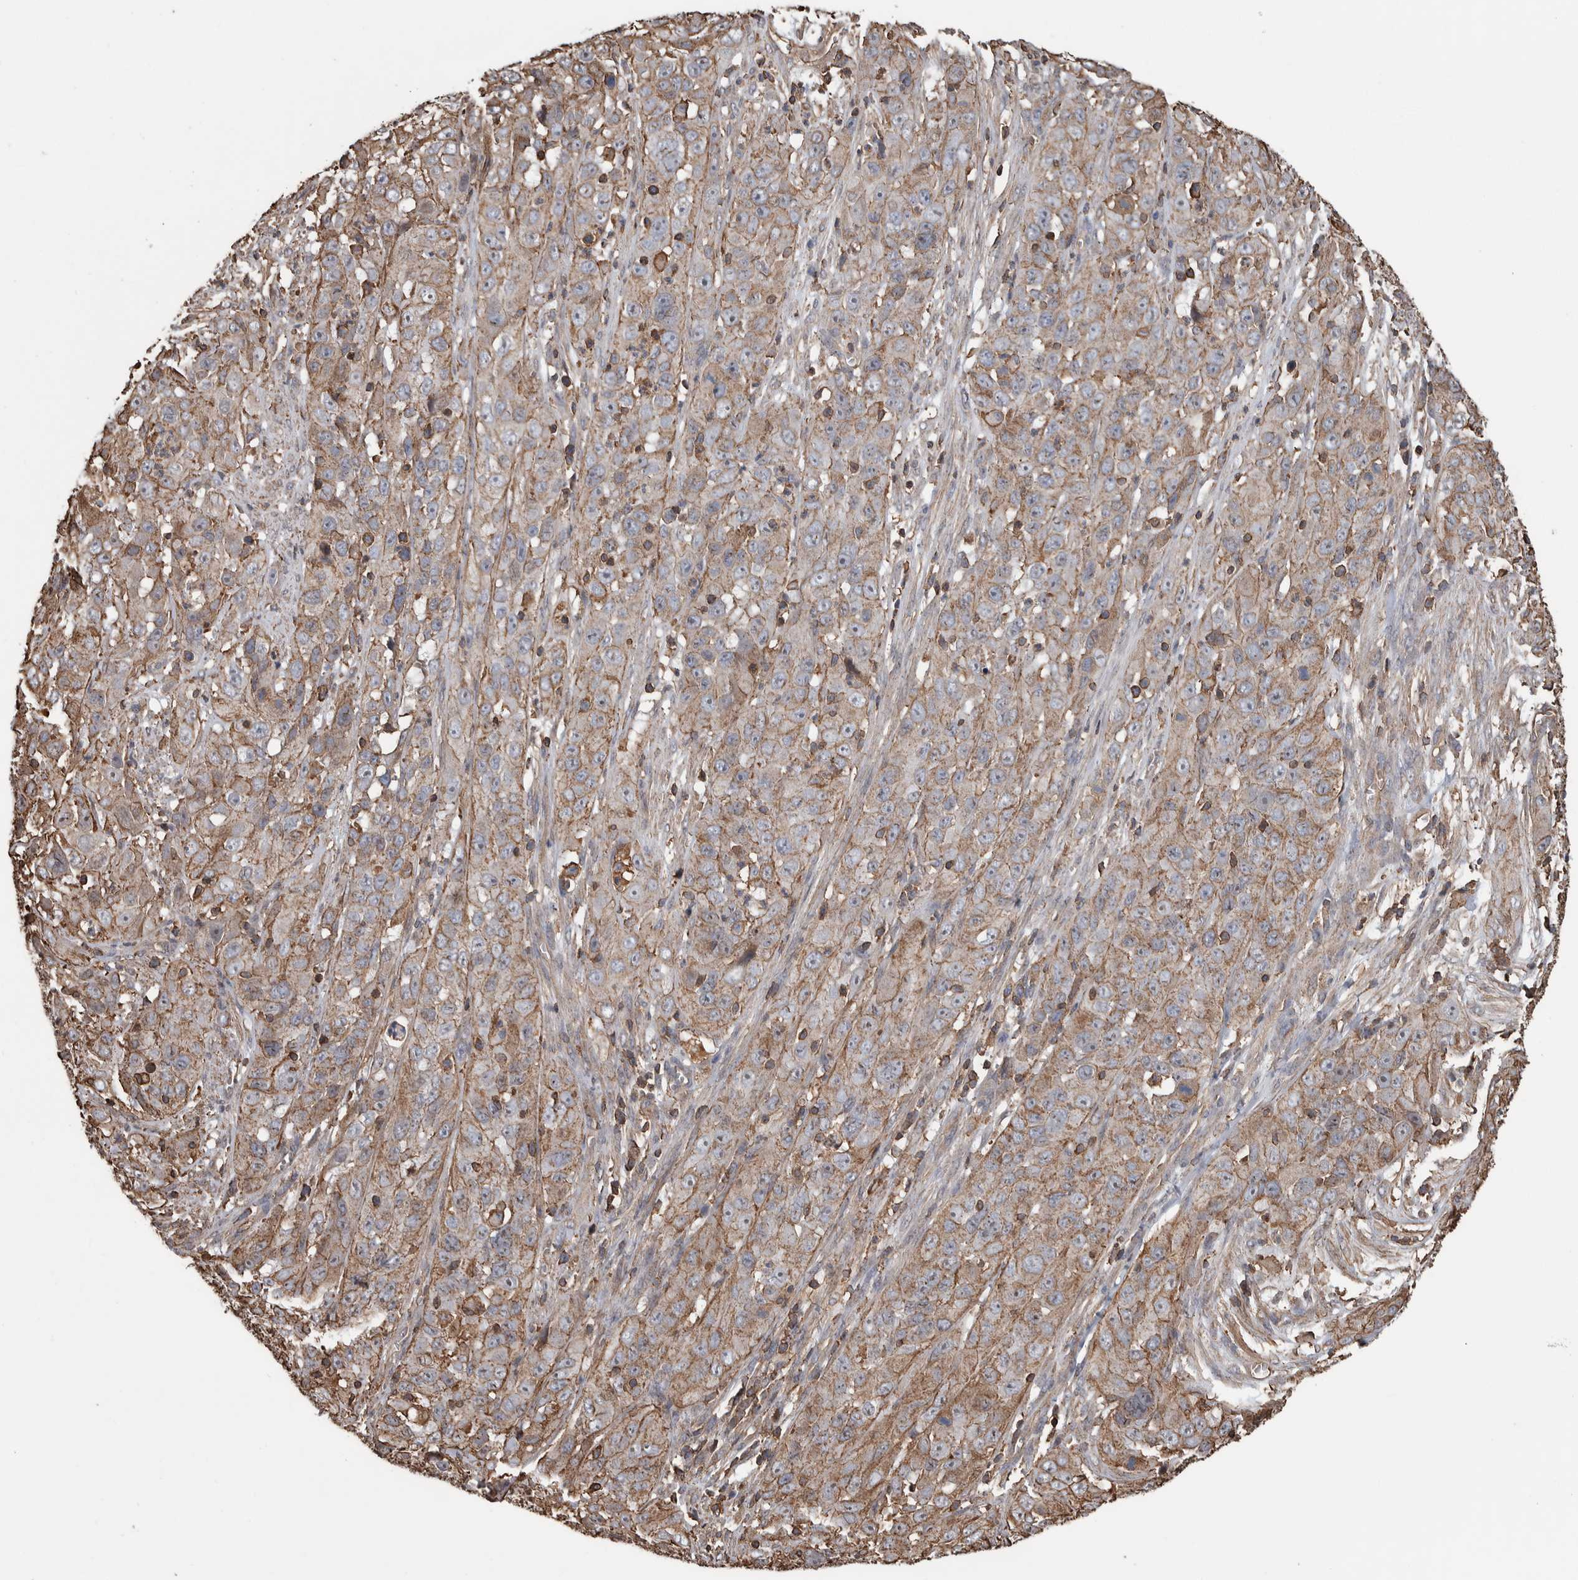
{"staining": {"intensity": "weak", "quantity": ">75%", "location": "cytoplasmic/membranous"}, "tissue": "cervical cancer", "cell_type": "Tumor cells", "image_type": "cancer", "snomed": [{"axis": "morphology", "description": "Squamous cell carcinoma, NOS"}, {"axis": "topography", "description": "Cervix"}], "caption": "This photomicrograph displays IHC staining of human squamous cell carcinoma (cervical), with low weak cytoplasmic/membranous staining in about >75% of tumor cells.", "gene": "ENPP2", "patient": {"sex": "female", "age": 32}}